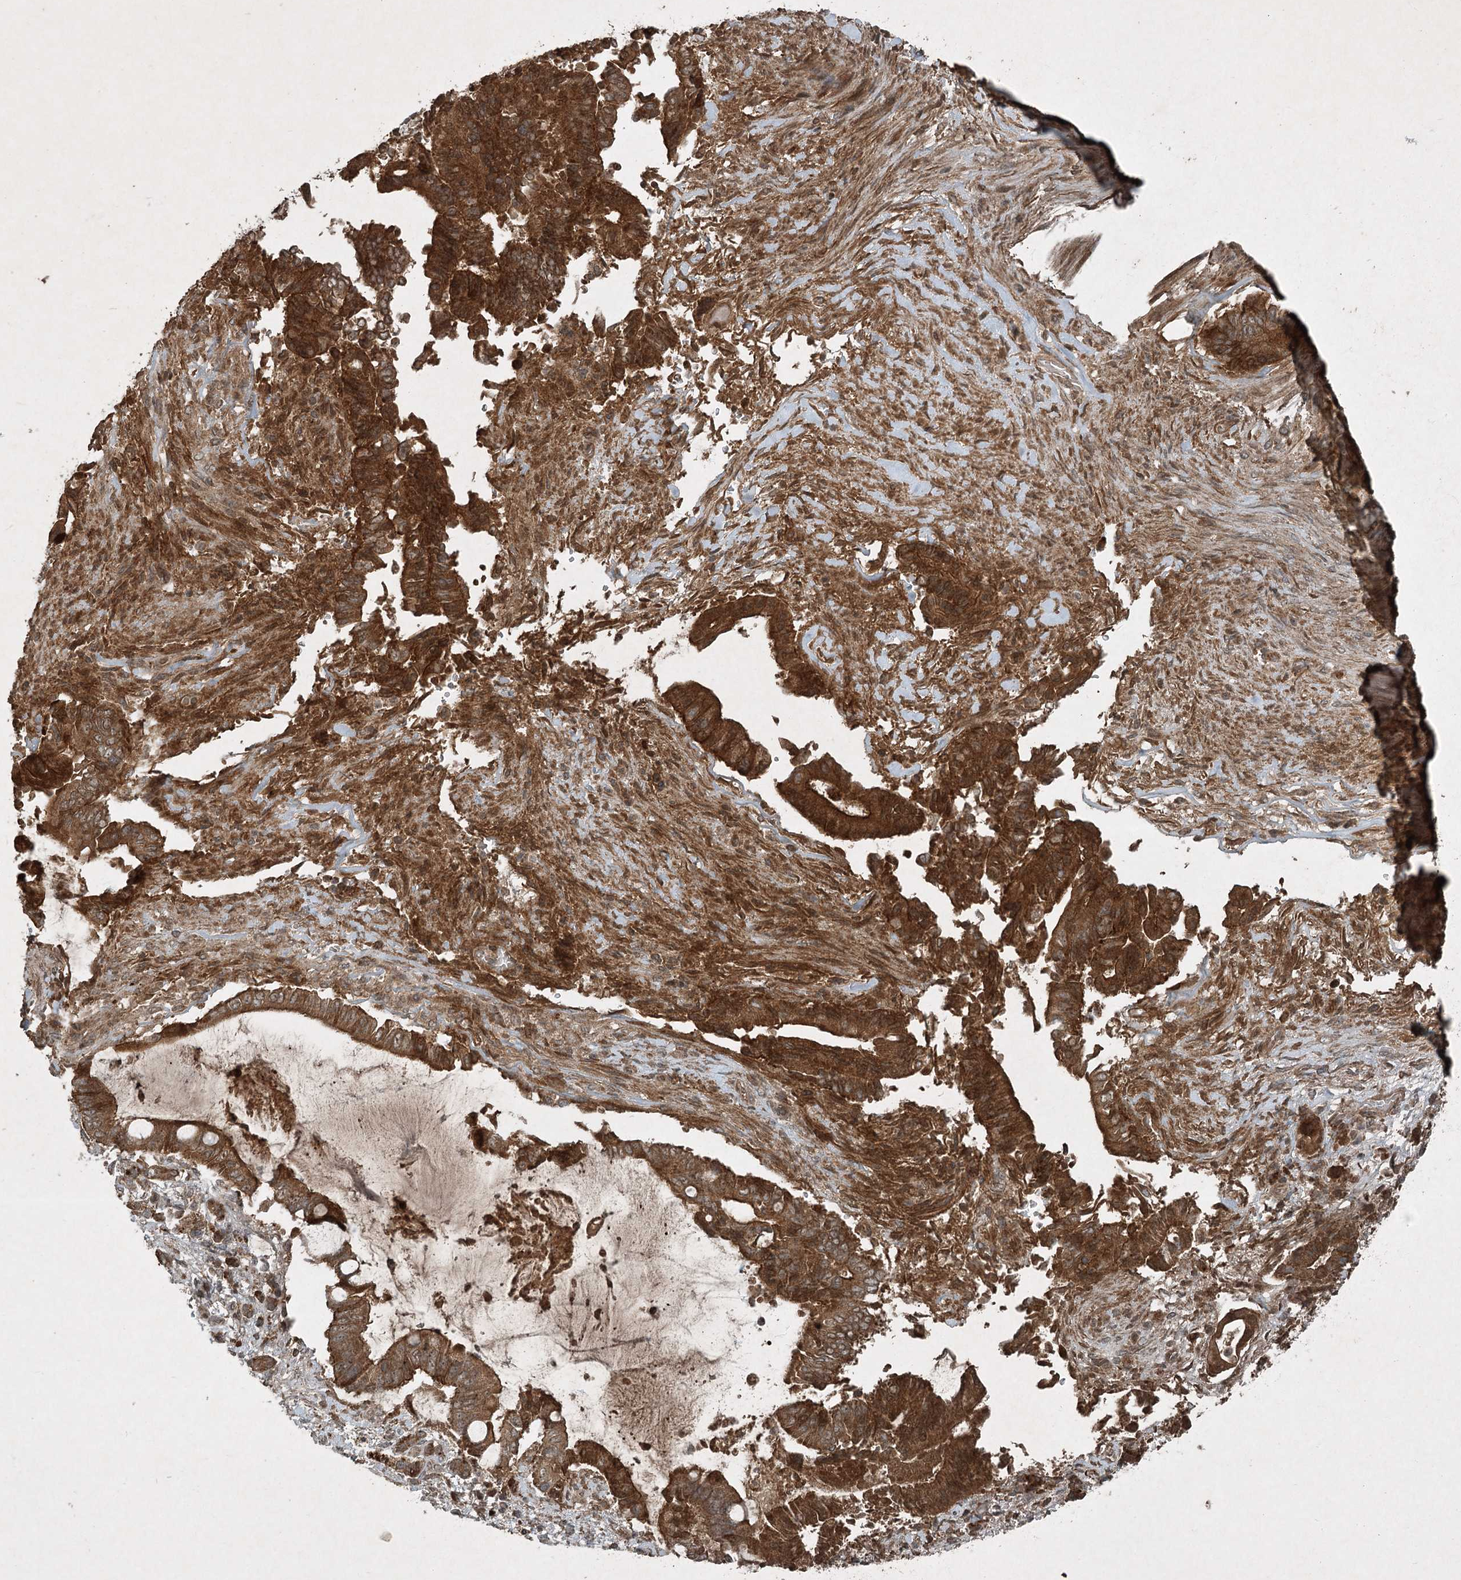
{"staining": {"intensity": "strong", "quantity": ">75%", "location": "cytoplasmic/membranous"}, "tissue": "pancreatic cancer", "cell_type": "Tumor cells", "image_type": "cancer", "snomed": [{"axis": "morphology", "description": "Adenocarcinoma, NOS"}, {"axis": "topography", "description": "Pancreas"}], "caption": "This is a histology image of immunohistochemistry (IHC) staining of pancreatic cancer (adenocarcinoma), which shows strong expression in the cytoplasmic/membranous of tumor cells.", "gene": "UNC93A", "patient": {"sex": "male", "age": 68}}